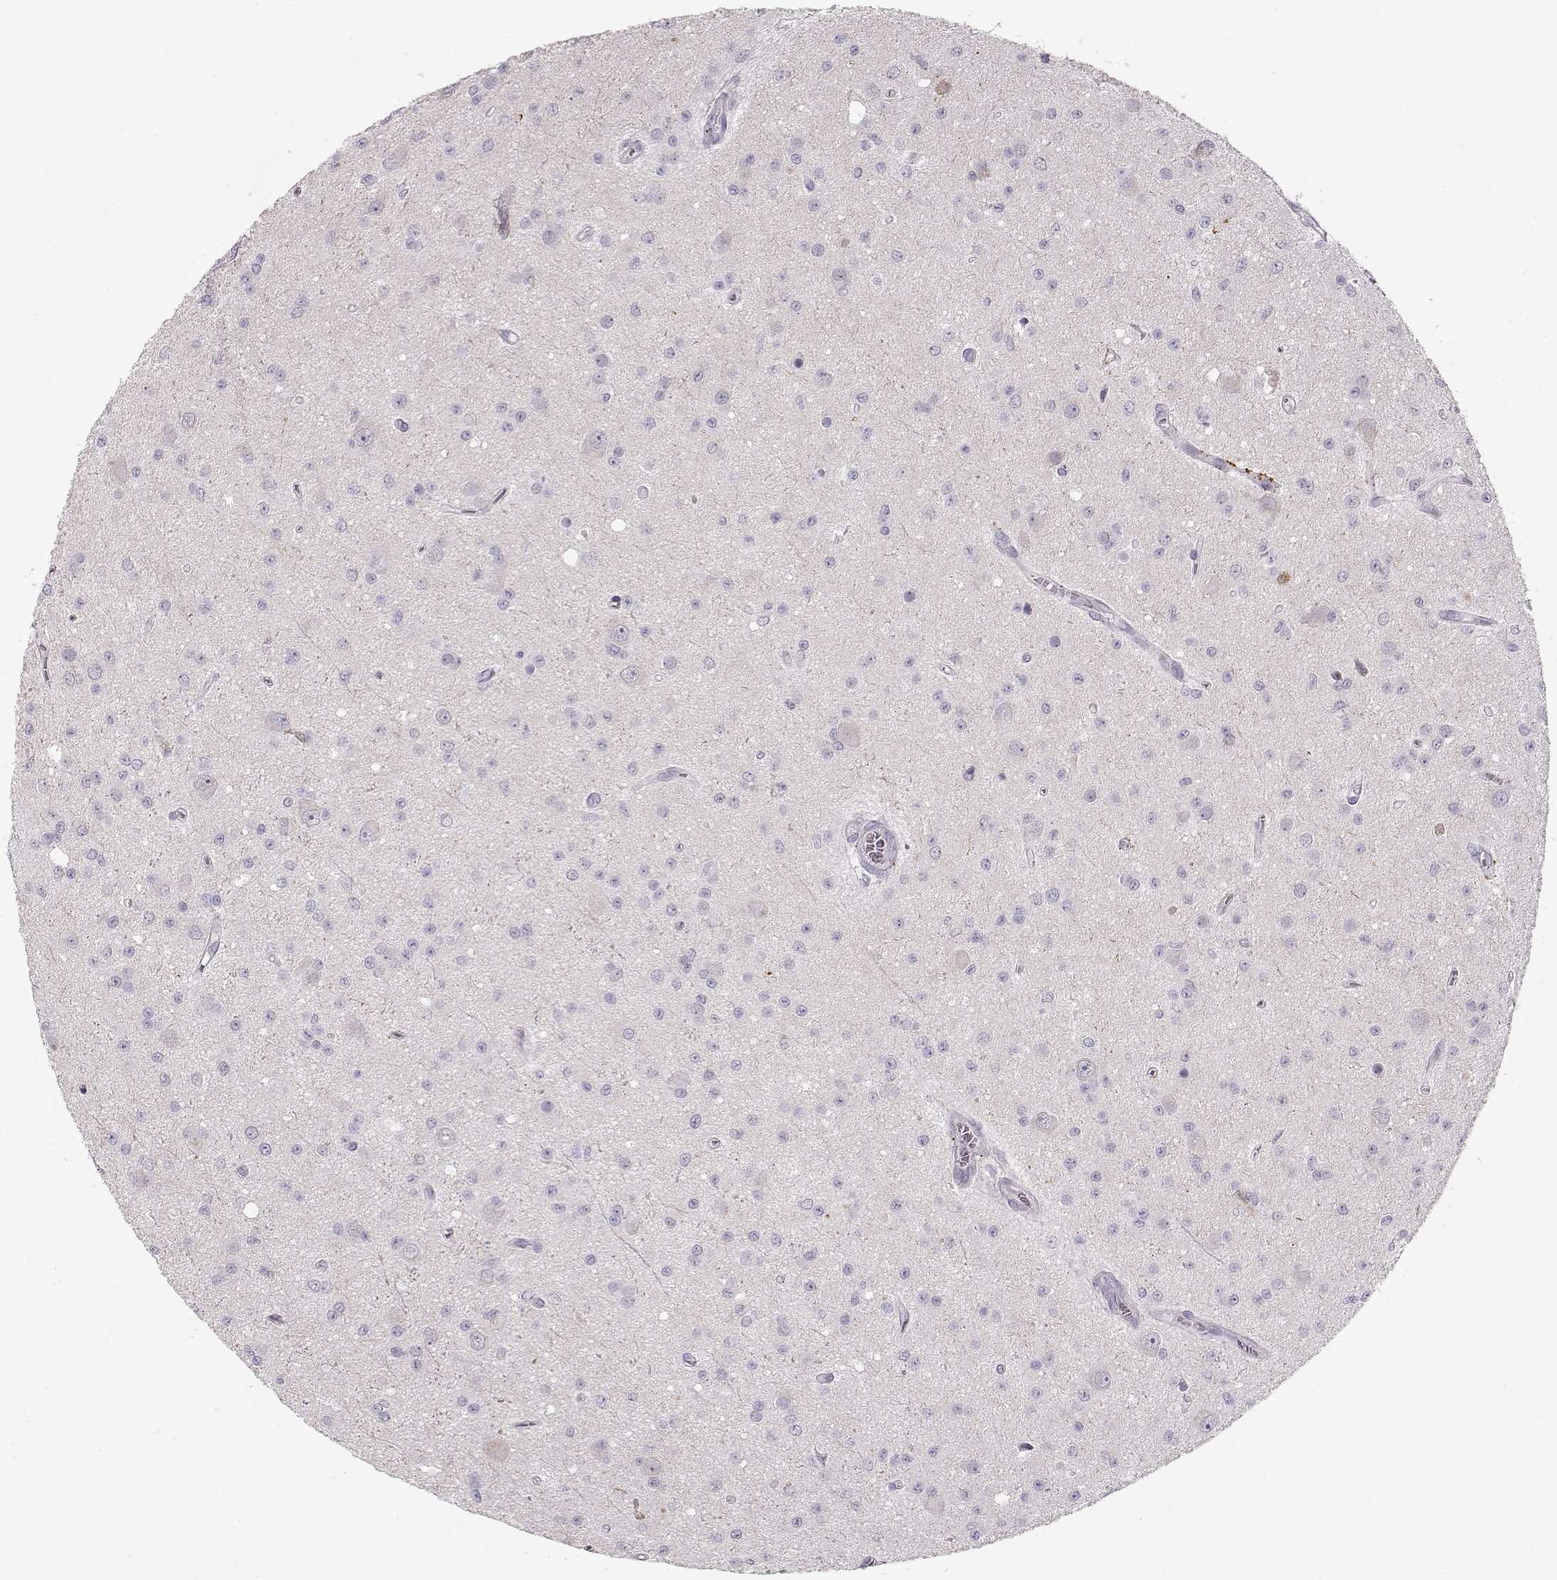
{"staining": {"intensity": "negative", "quantity": "none", "location": "none"}, "tissue": "glioma", "cell_type": "Tumor cells", "image_type": "cancer", "snomed": [{"axis": "morphology", "description": "Glioma, malignant, Low grade"}, {"axis": "topography", "description": "Brain"}], "caption": "Immunohistochemistry micrograph of neoplastic tissue: human glioma stained with DAB exhibits no significant protein staining in tumor cells.", "gene": "TTC26", "patient": {"sex": "female", "age": 45}}